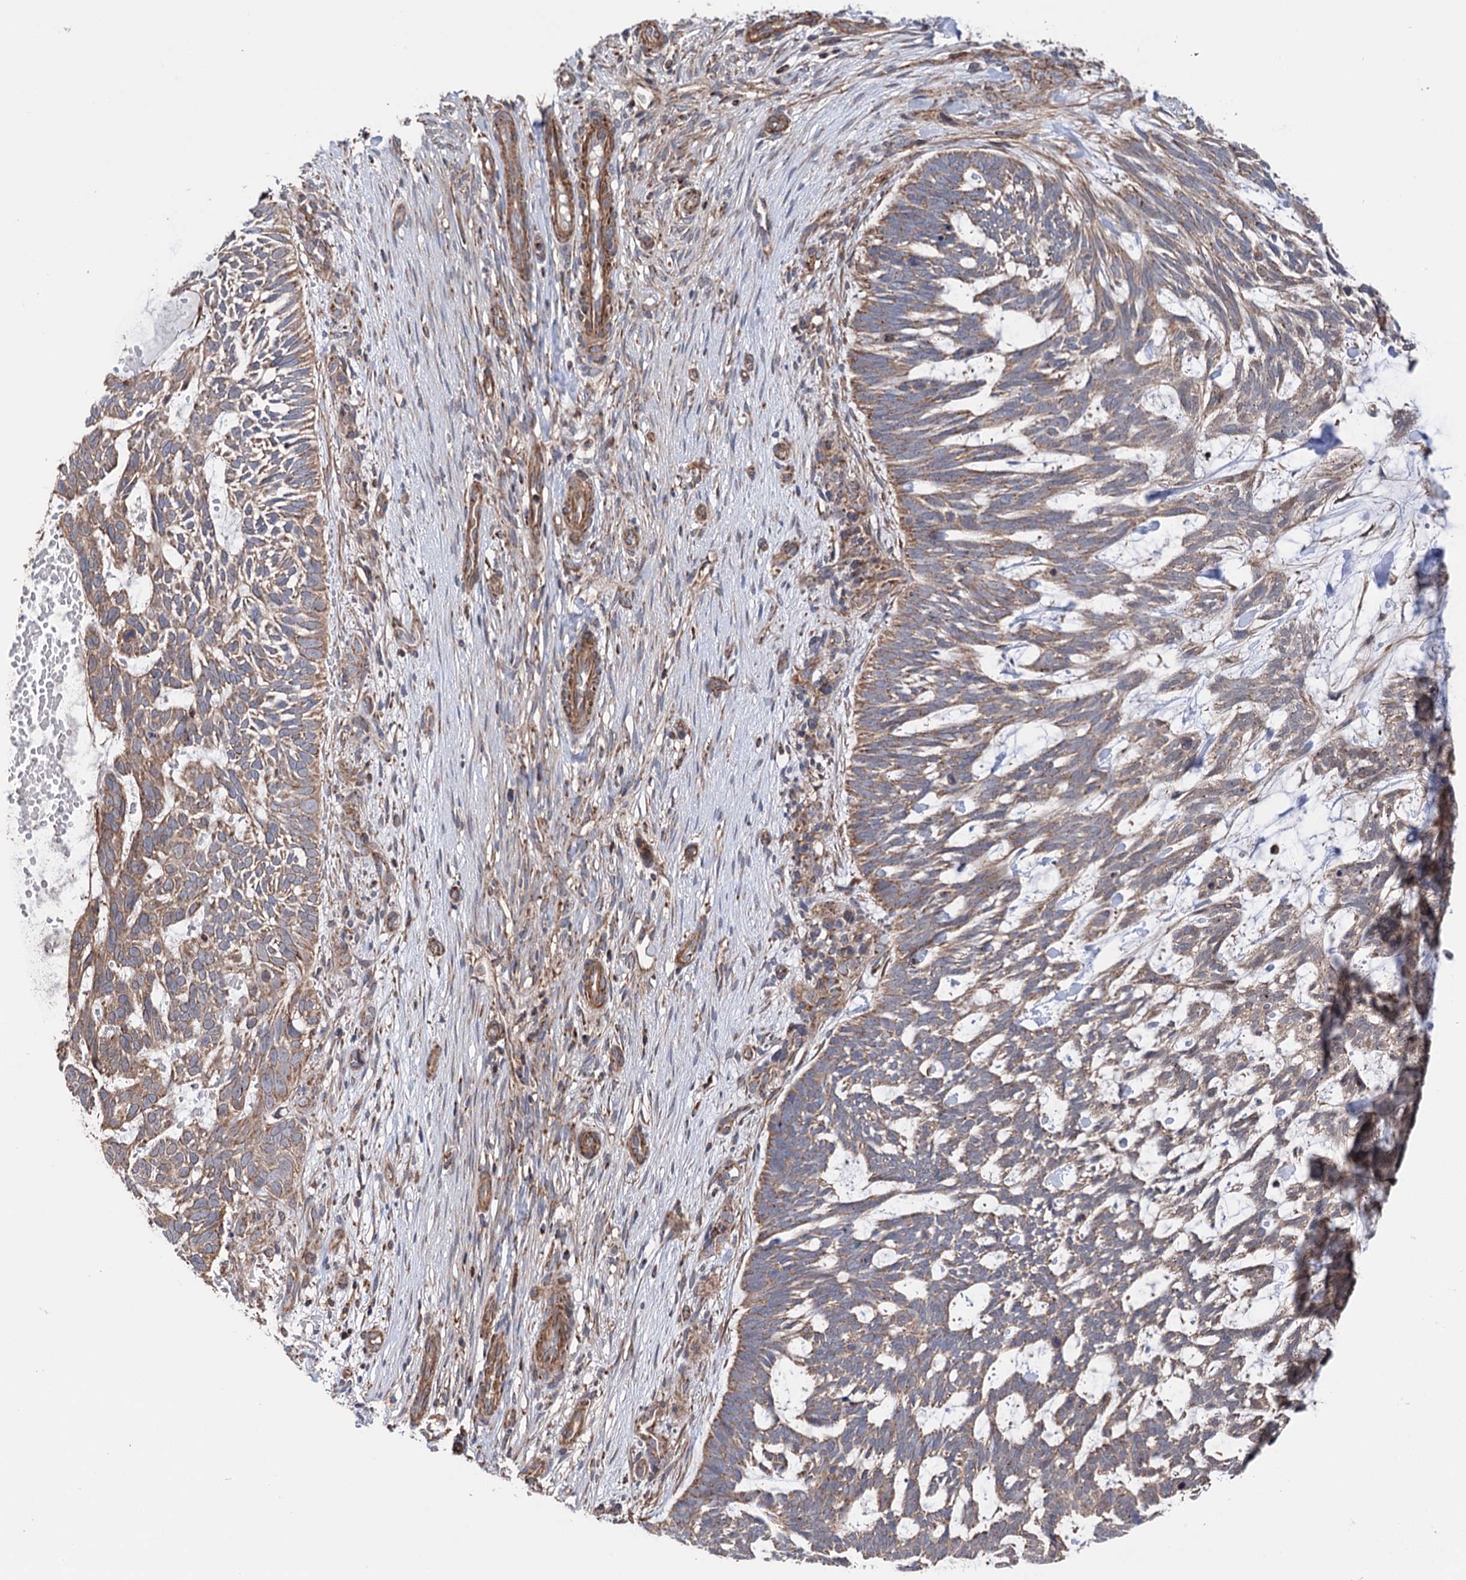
{"staining": {"intensity": "moderate", "quantity": "25%-75%", "location": "cytoplasmic/membranous"}, "tissue": "skin cancer", "cell_type": "Tumor cells", "image_type": "cancer", "snomed": [{"axis": "morphology", "description": "Basal cell carcinoma"}, {"axis": "topography", "description": "Skin"}], "caption": "Protein staining of skin basal cell carcinoma tissue demonstrates moderate cytoplasmic/membranous expression in about 25%-75% of tumor cells. (DAB (3,3'-diaminobenzidine) IHC, brown staining for protein, blue staining for nuclei).", "gene": "SUCLA2", "patient": {"sex": "male", "age": 88}}